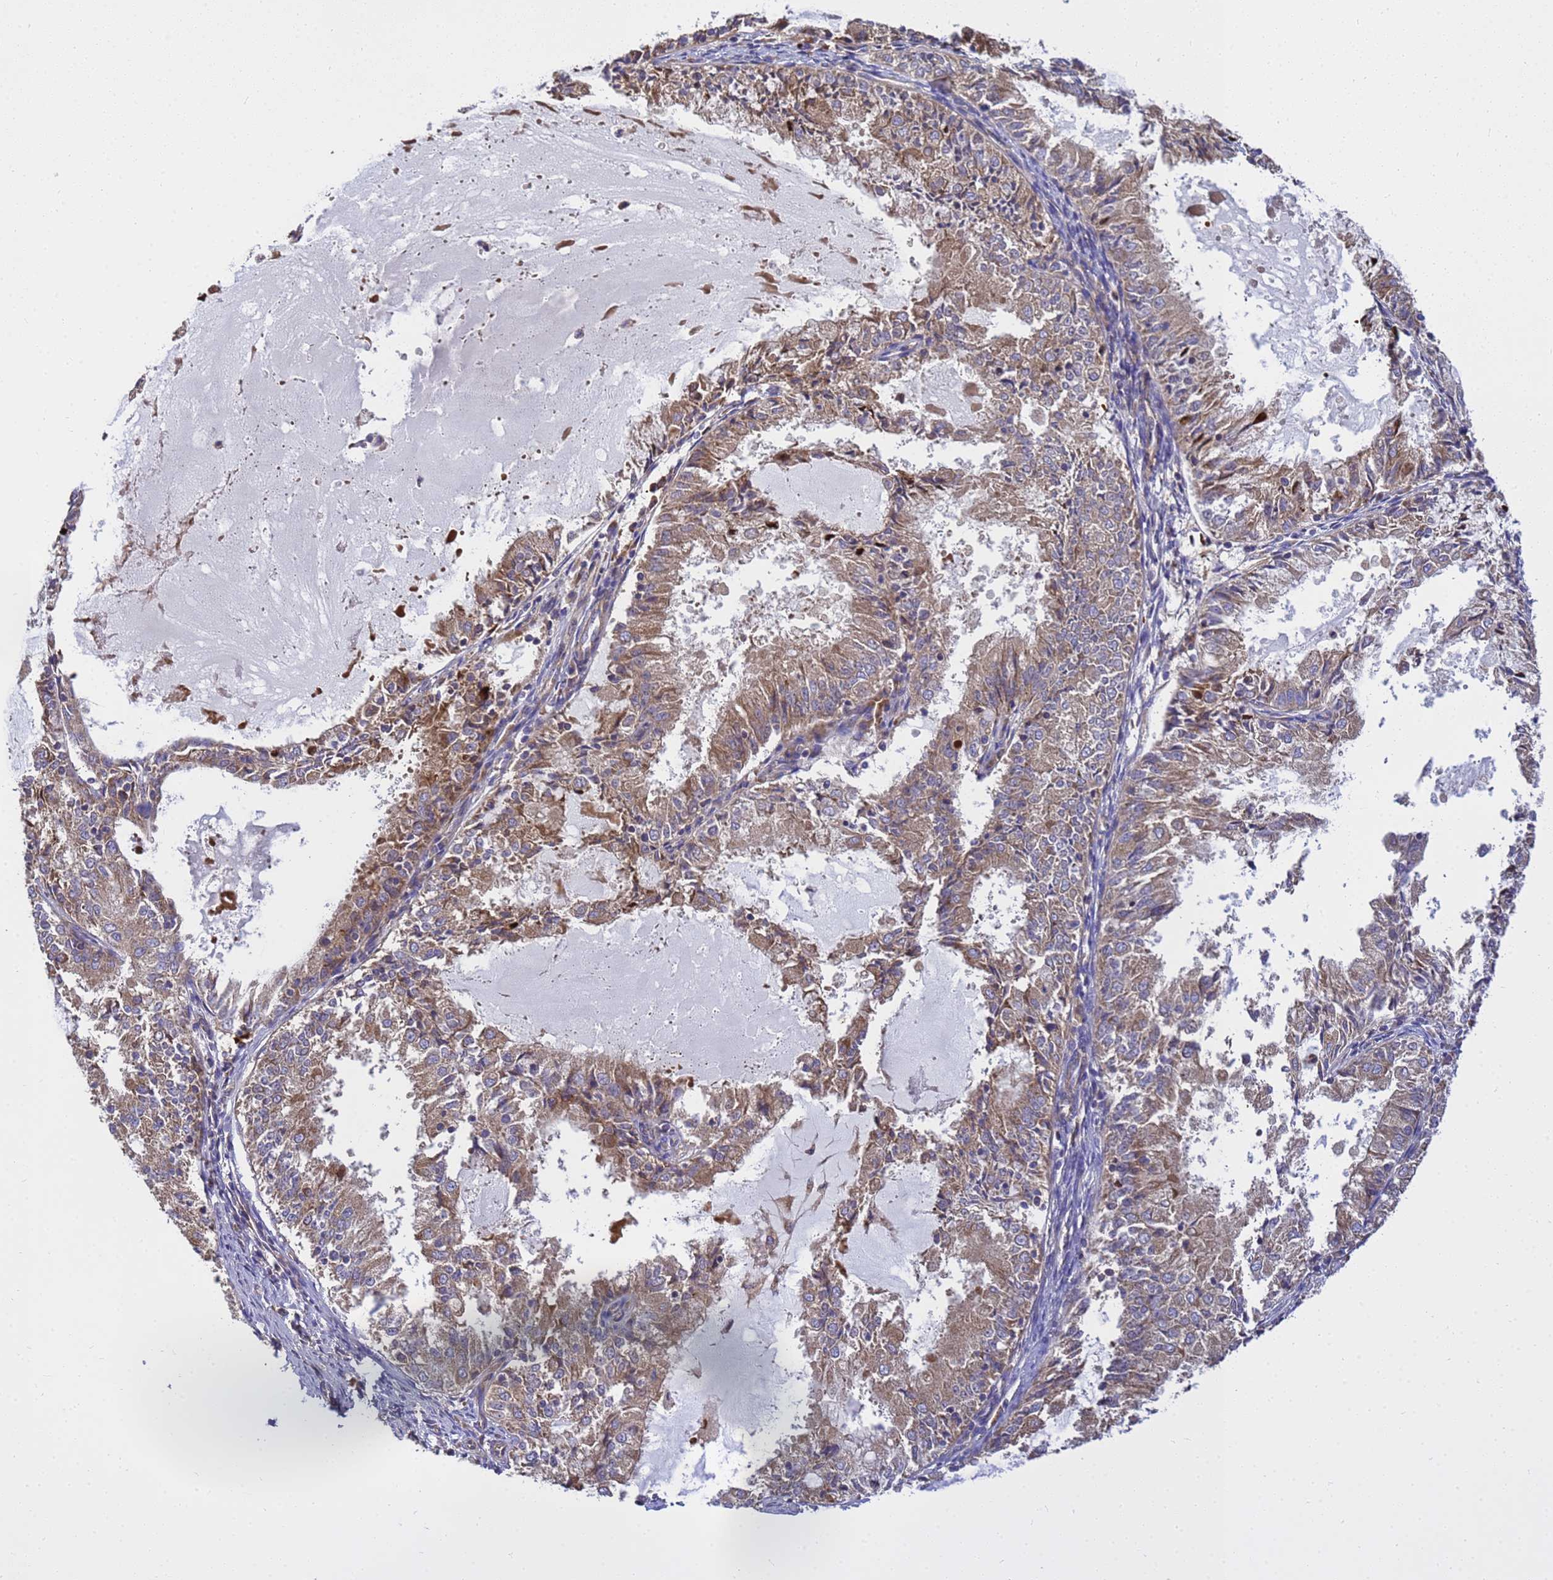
{"staining": {"intensity": "weak", "quantity": ">75%", "location": "cytoplasmic/membranous"}, "tissue": "endometrial cancer", "cell_type": "Tumor cells", "image_type": "cancer", "snomed": [{"axis": "morphology", "description": "Adenocarcinoma, NOS"}, {"axis": "topography", "description": "Endometrium"}], "caption": "A low amount of weak cytoplasmic/membranous staining is identified in about >75% of tumor cells in endometrial cancer tissue.", "gene": "BECN1", "patient": {"sex": "female", "age": 57}}